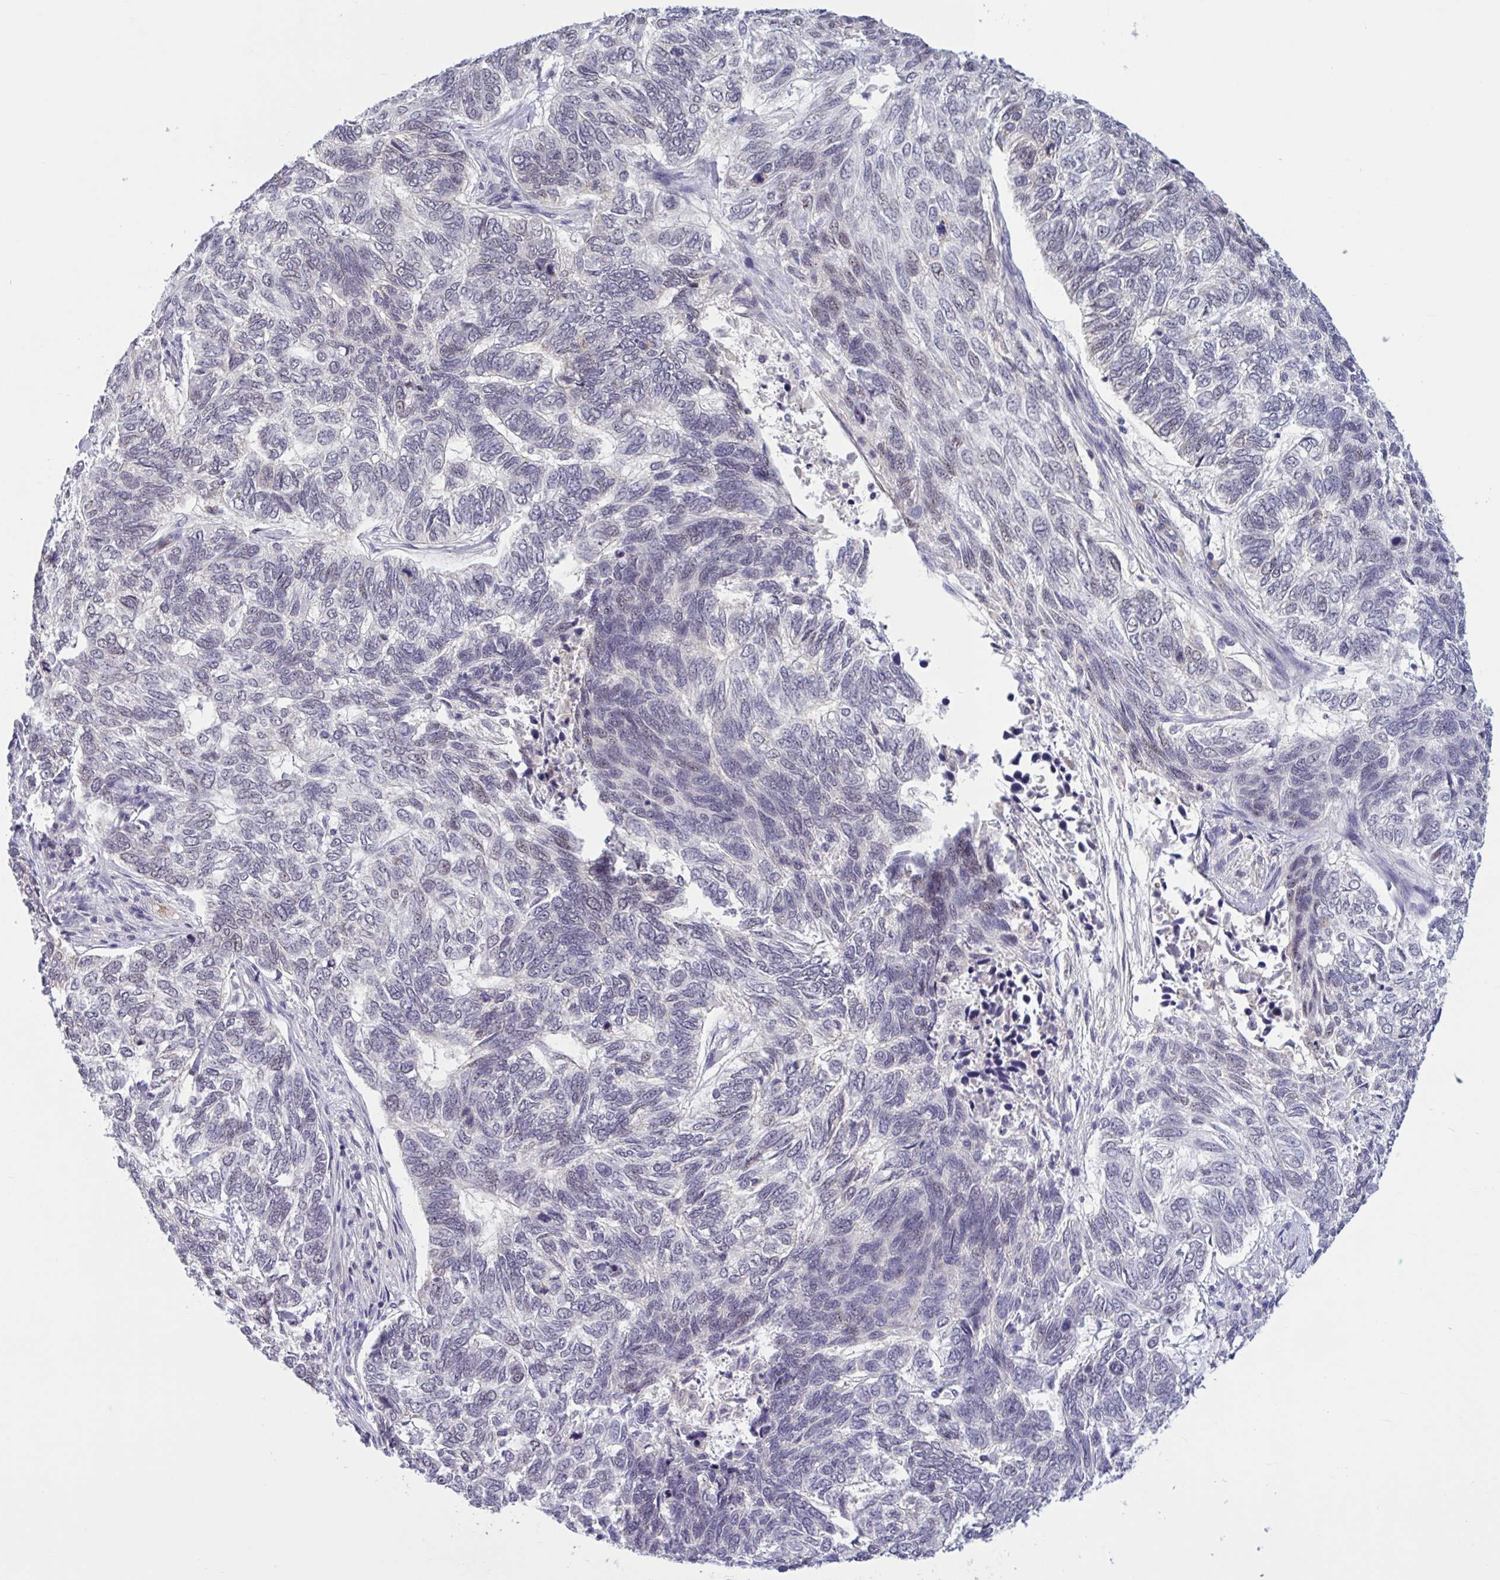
{"staining": {"intensity": "negative", "quantity": "none", "location": "none"}, "tissue": "skin cancer", "cell_type": "Tumor cells", "image_type": "cancer", "snomed": [{"axis": "morphology", "description": "Basal cell carcinoma"}, {"axis": "topography", "description": "Skin"}], "caption": "Skin cancer (basal cell carcinoma) was stained to show a protein in brown. There is no significant staining in tumor cells.", "gene": "CNGB3", "patient": {"sex": "female", "age": 65}}